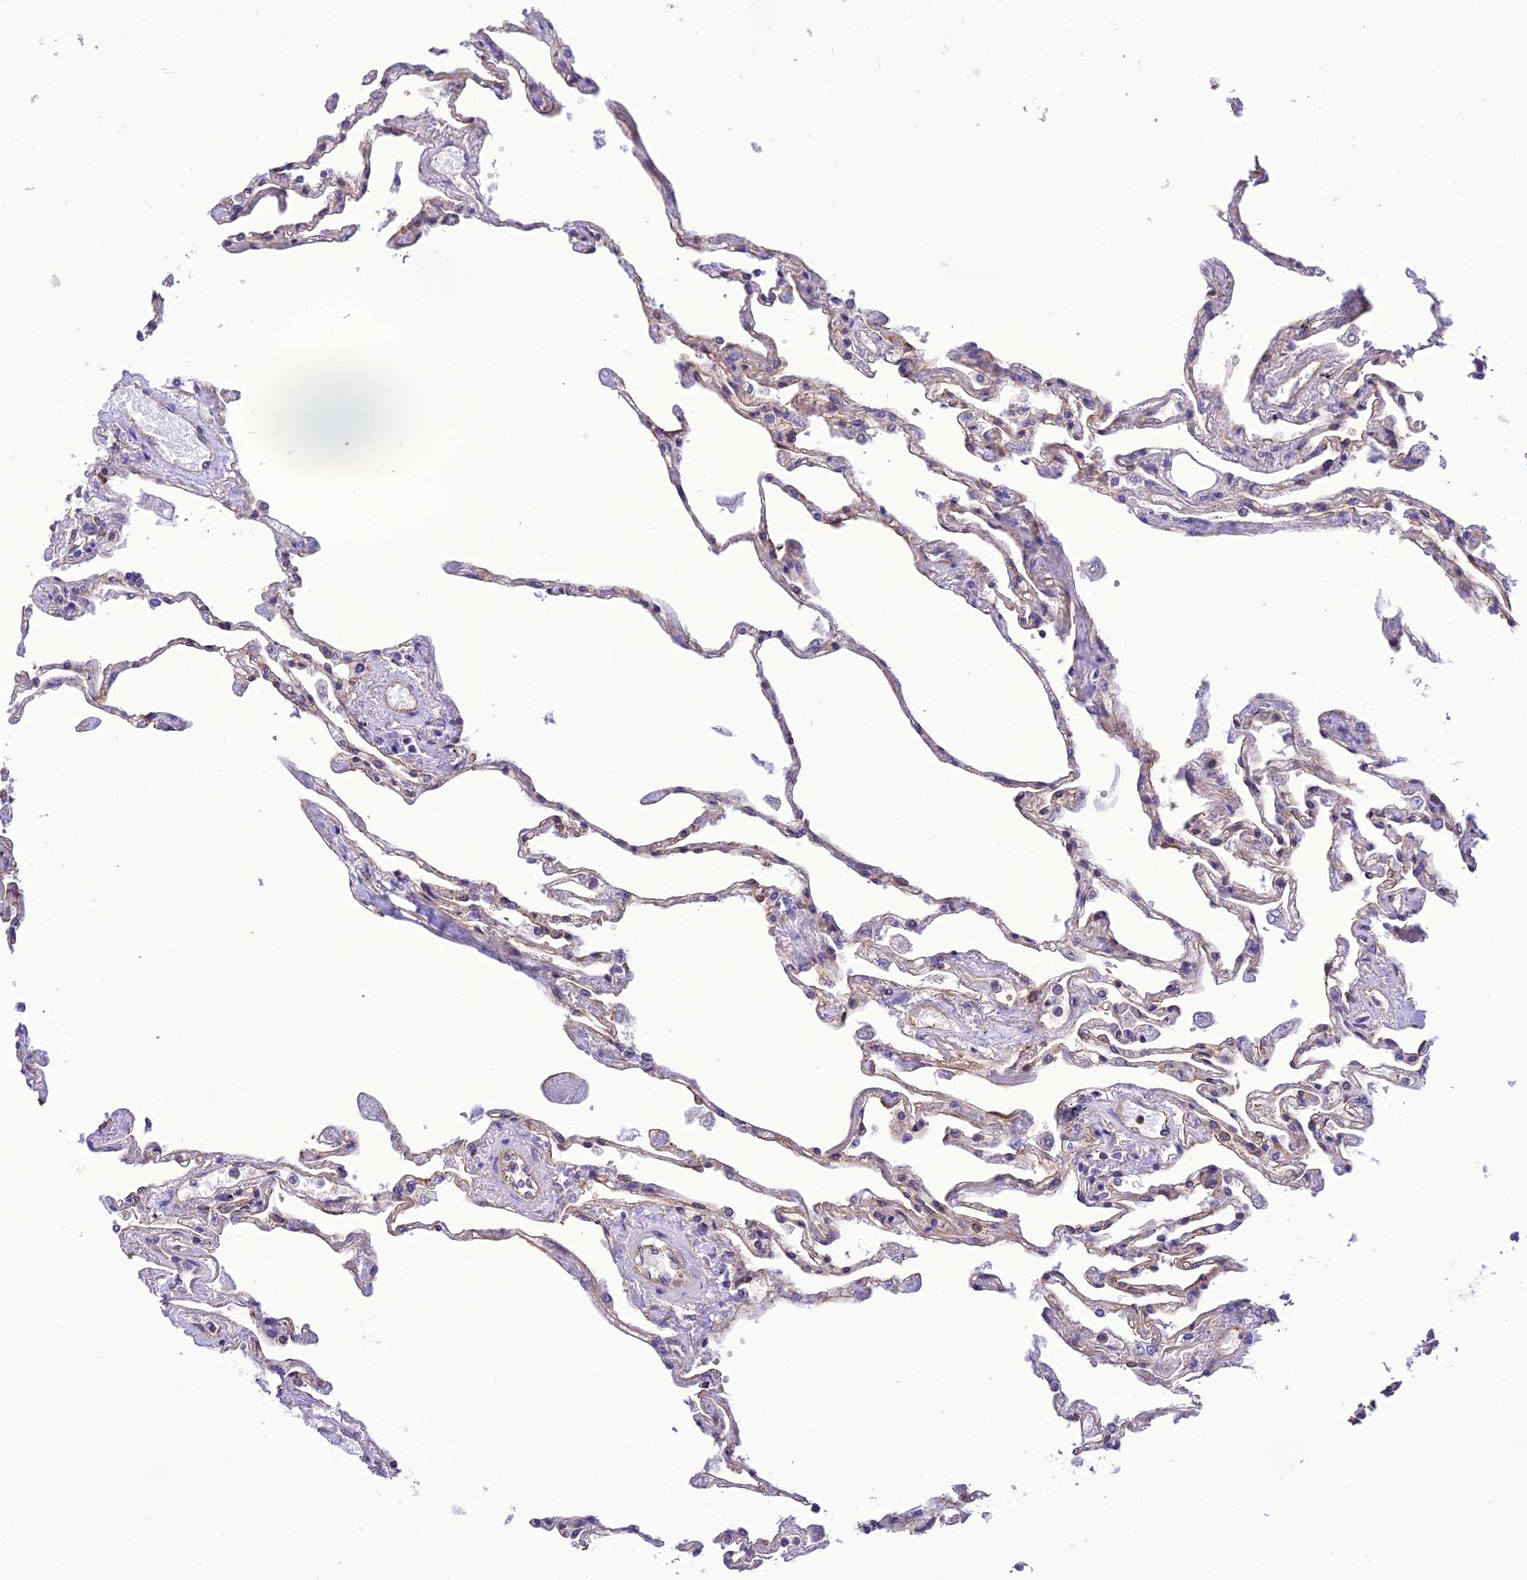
{"staining": {"intensity": "weak", "quantity": "<25%", "location": "cytoplasmic/membranous"}, "tissue": "lung", "cell_type": "Alveolar cells", "image_type": "normal", "snomed": [{"axis": "morphology", "description": "Normal tissue, NOS"}, {"axis": "topography", "description": "Lung"}], "caption": "DAB immunohistochemical staining of normal lung exhibits no significant staining in alveolar cells. (Brightfield microscopy of DAB (3,3'-diaminobenzidine) immunohistochemistry at high magnification).", "gene": "PPFIA3", "patient": {"sex": "female", "age": 67}}